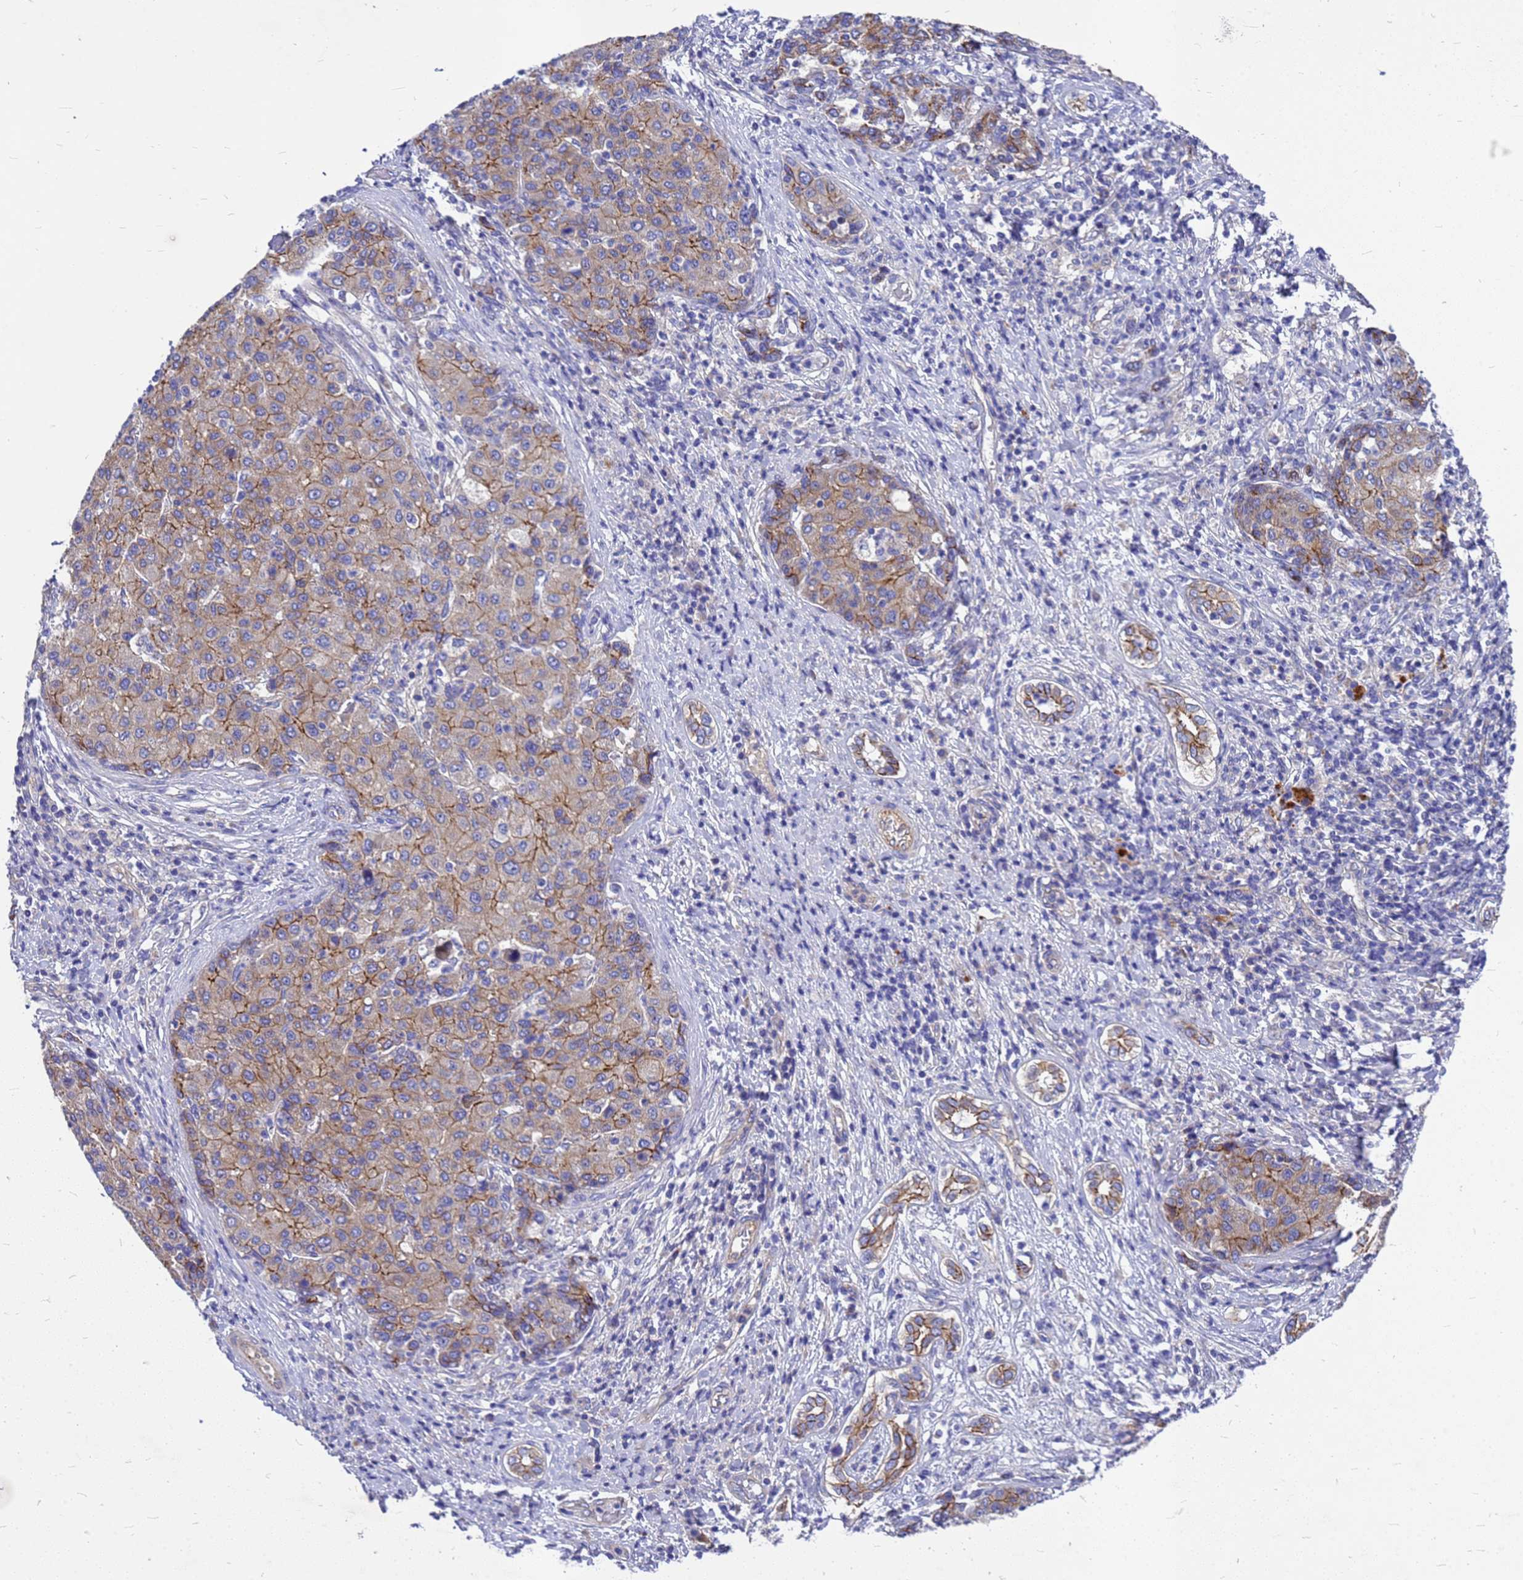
{"staining": {"intensity": "moderate", "quantity": "25%-75%", "location": "cytoplasmic/membranous"}, "tissue": "liver cancer", "cell_type": "Tumor cells", "image_type": "cancer", "snomed": [{"axis": "morphology", "description": "Carcinoma, Hepatocellular, NOS"}, {"axis": "topography", "description": "Liver"}], "caption": "Immunohistochemical staining of human hepatocellular carcinoma (liver) reveals medium levels of moderate cytoplasmic/membranous positivity in about 25%-75% of tumor cells.", "gene": "FBXW5", "patient": {"sex": "male", "age": 65}}